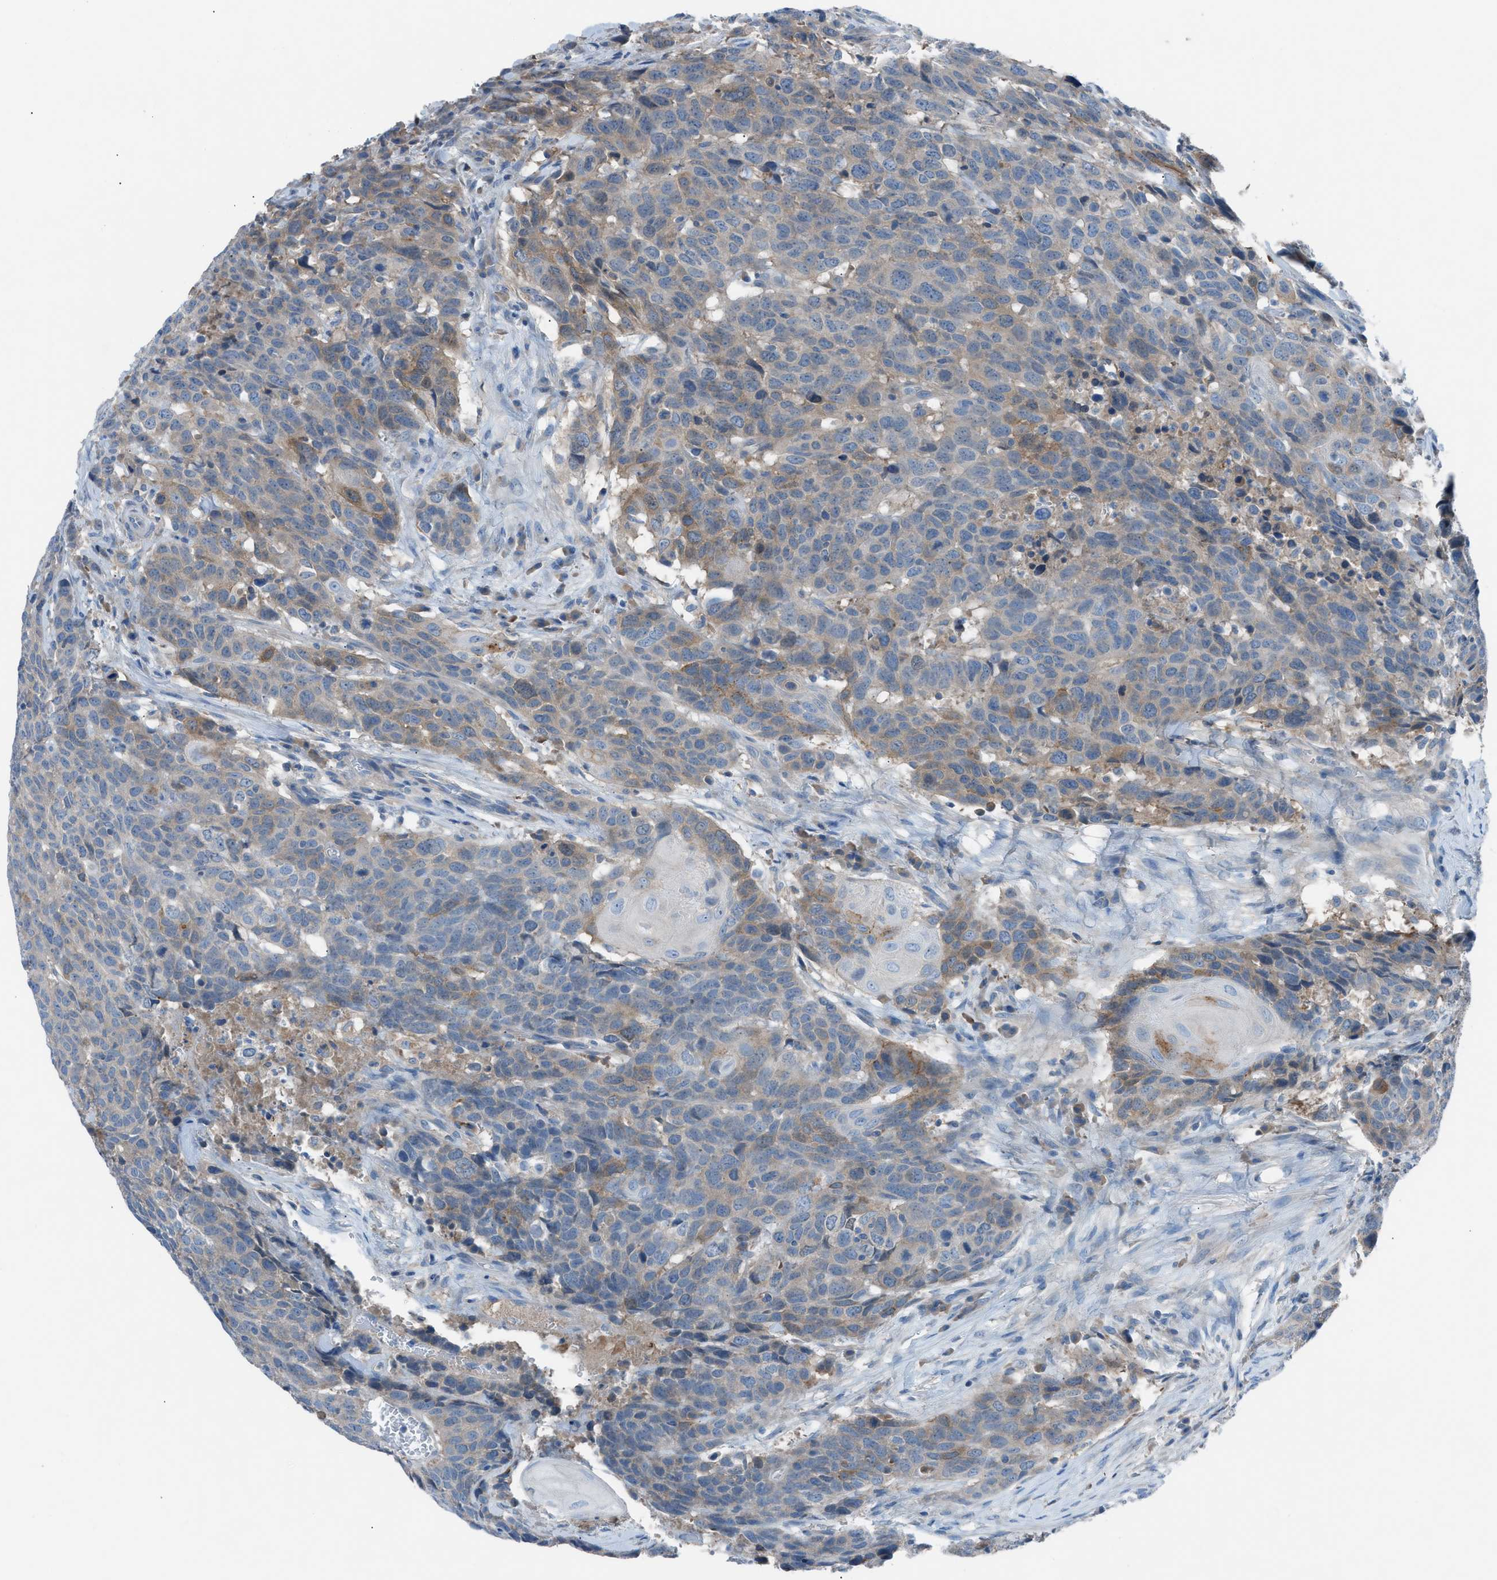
{"staining": {"intensity": "weak", "quantity": "25%-75%", "location": "cytoplasmic/membranous"}, "tissue": "head and neck cancer", "cell_type": "Tumor cells", "image_type": "cancer", "snomed": [{"axis": "morphology", "description": "Squamous cell carcinoma, NOS"}, {"axis": "topography", "description": "Head-Neck"}], "caption": "Immunohistochemical staining of head and neck squamous cell carcinoma displays weak cytoplasmic/membranous protein staining in about 25%-75% of tumor cells. Using DAB (brown) and hematoxylin (blue) stains, captured at high magnification using brightfield microscopy.", "gene": "C5AR2", "patient": {"sex": "male", "age": 66}}